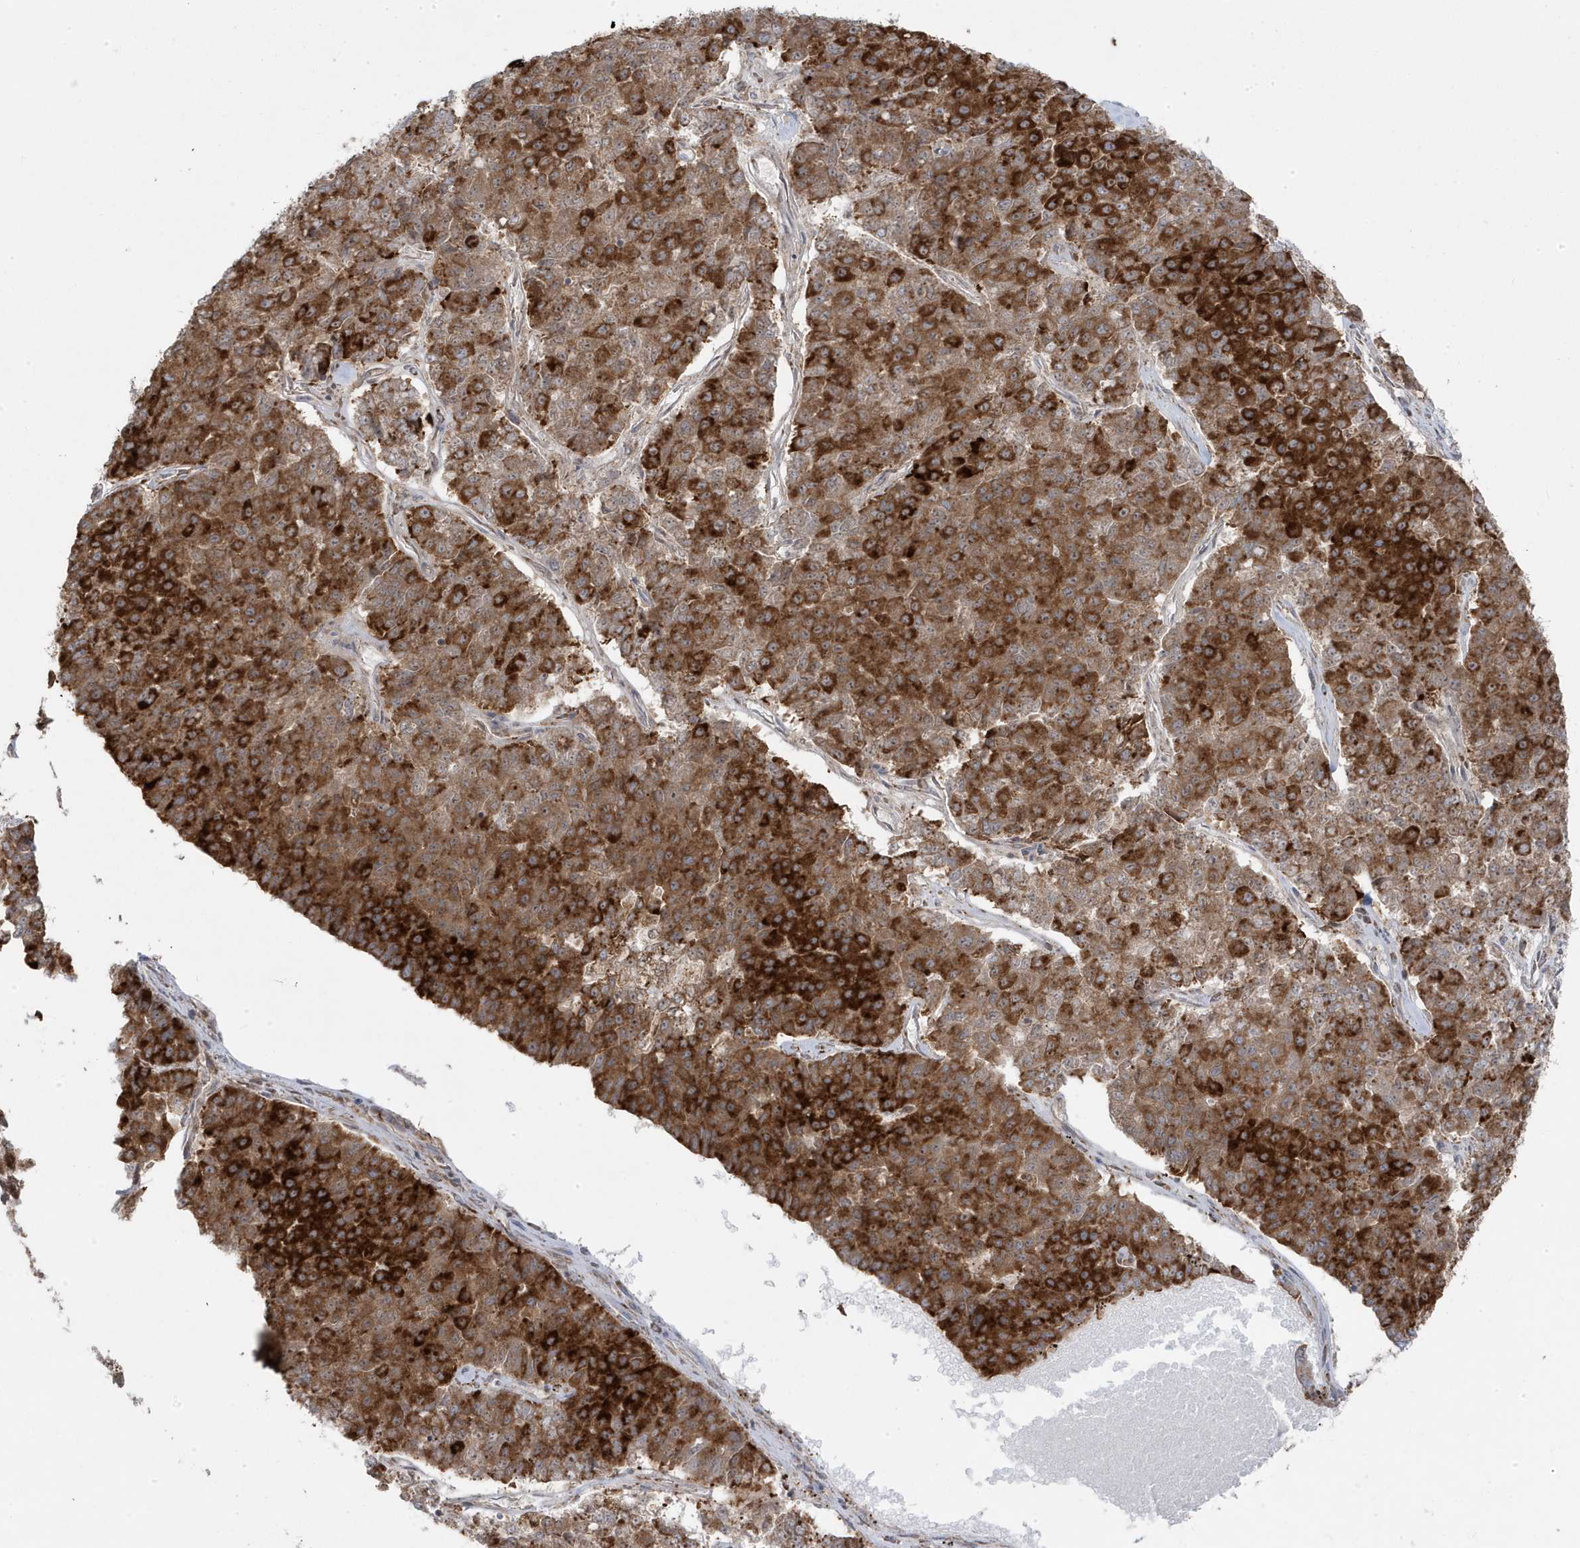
{"staining": {"intensity": "strong", "quantity": ">75%", "location": "cytoplasmic/membranous"}, "tissue": "pancreatic cancer", "cell_type": "Tumor cells", "image_type": "cancer", "snomed": [{"axis": "morphology", "description": "Adenocarcinoma, NOS"}, {"axis": "topography", "description": "Pancreas"}], "caption": "Human pancreatic adenocarcinoma stained with a protein marker shows strong staining in tumor cells.", "gene": "ZNF654", "patient": {"sex": "male", "age": 50}}